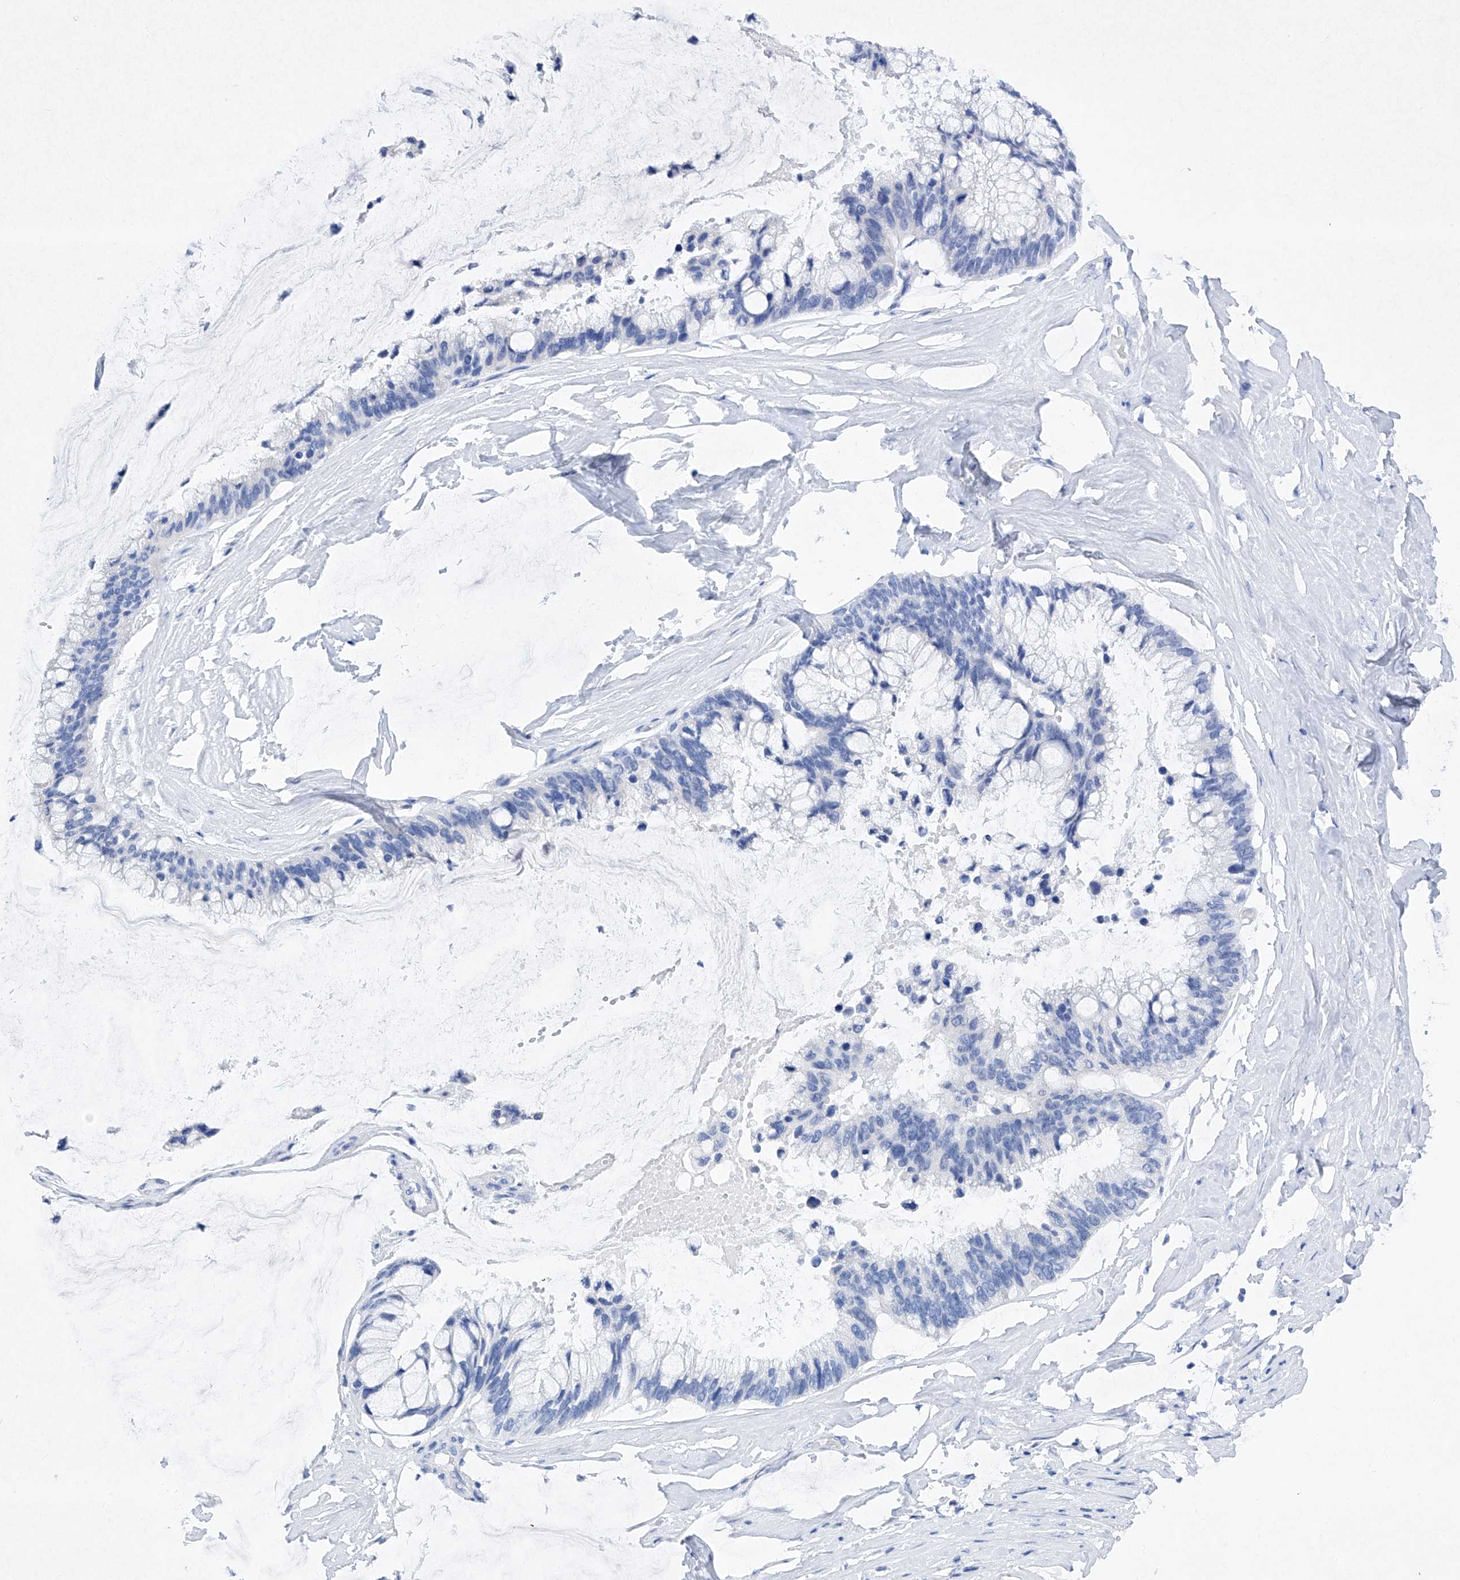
{"staining": {"intensity": "negative", "quantity": "none", "location": "none"}, "tissue": "ovarian cancer", "cell_type": "Tumor cells", "image_type": "cancer", "snomed": [{"axis": "morphology", "description": "Cystadenocarcinoma, mucinous, NOS"}, {"axis": "topography", "description": "Ovary"}], "caption": "IHC photomicrograph of neoplastic tissue: ovarian mucinous cystadenocarcinoma stained with DAB shows no significant protein staining in tumor cells.", "gene": "BARX2", "patient": {"sex": "female", "age": 39}}